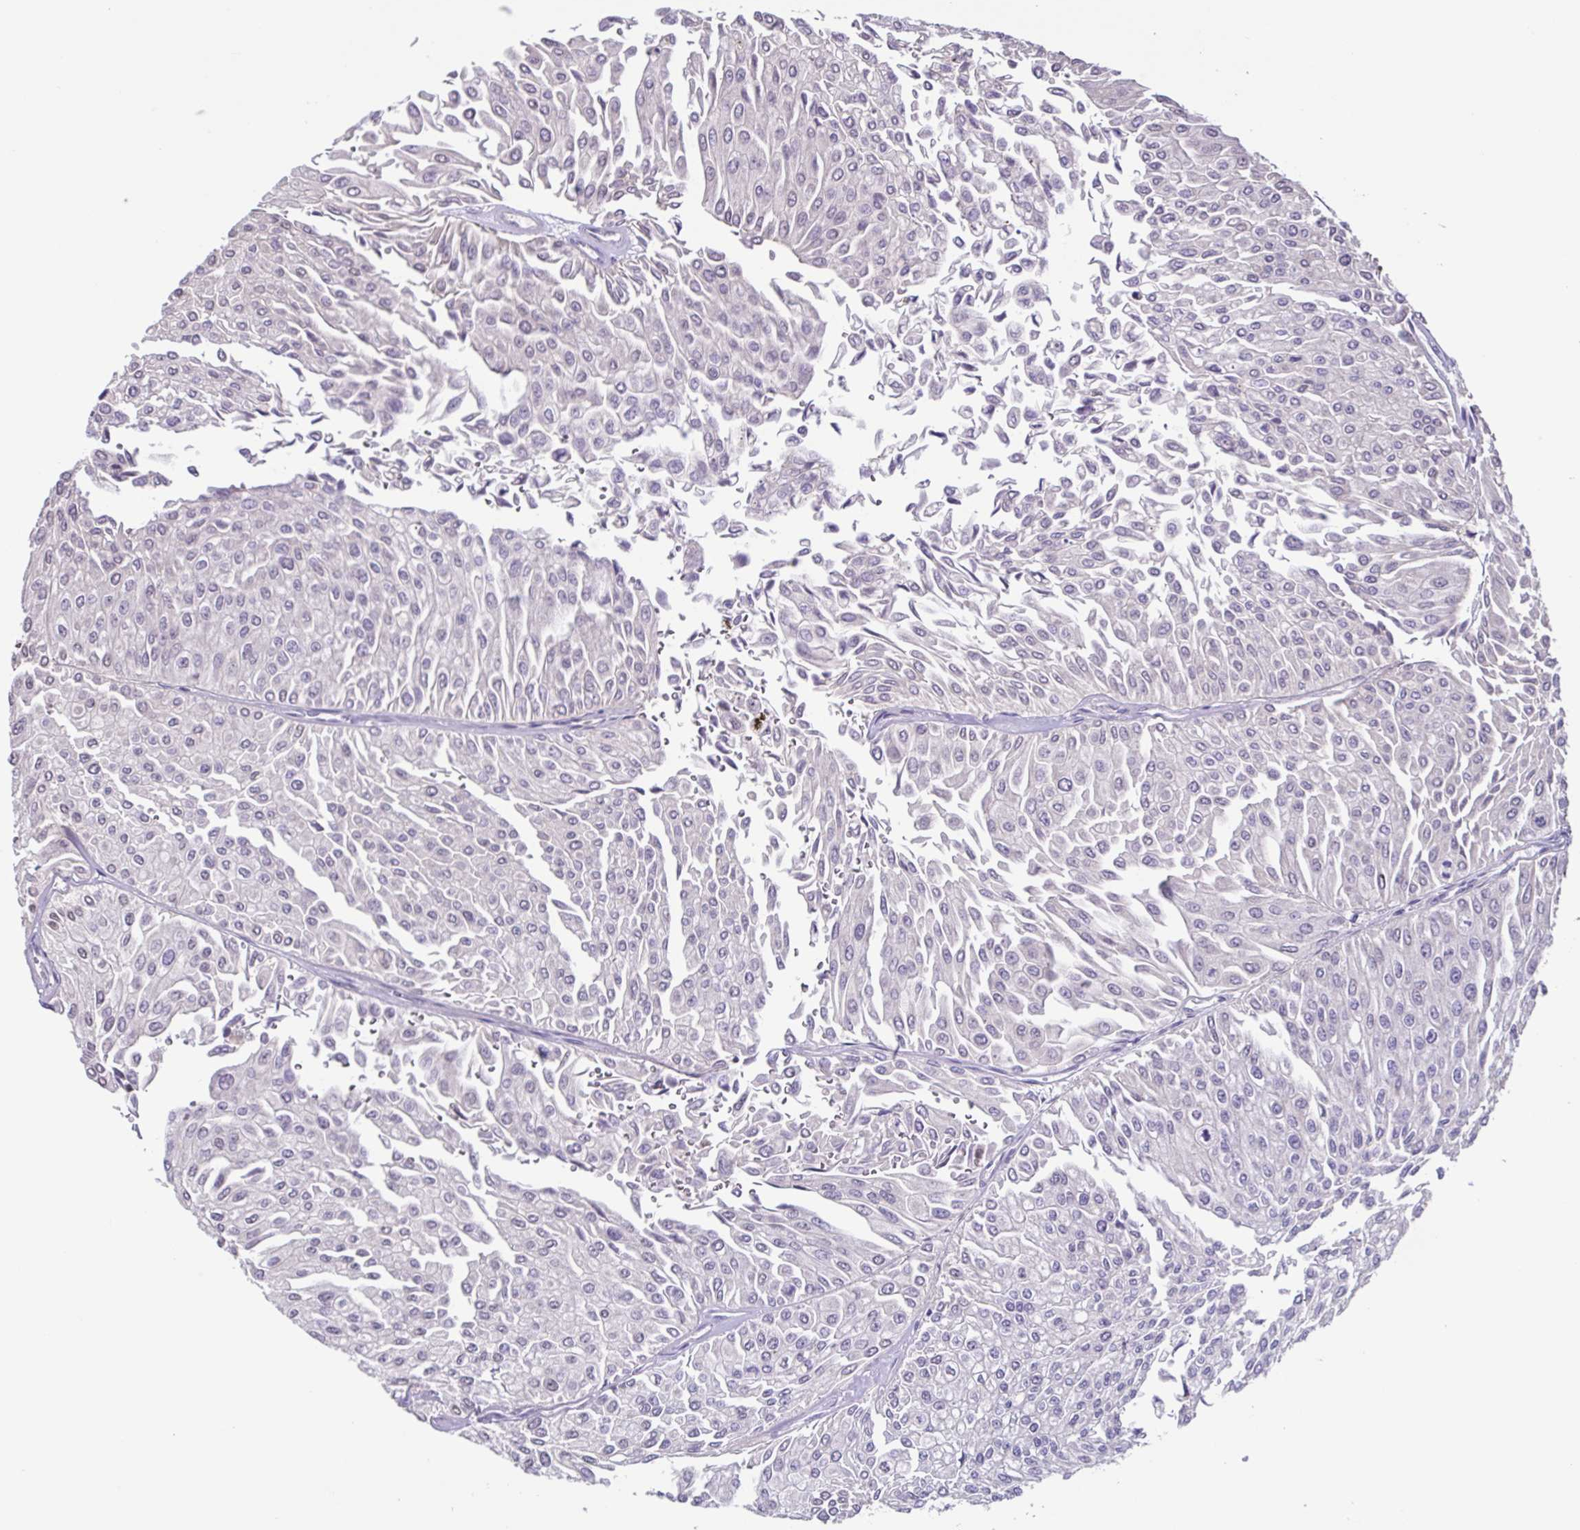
{"staining": {"intensity": "negative", "quantity": "none", "location": "none"}, "tissue": "urothelial cancer", "cell_type": "Tumor cells", "image_type": "cancer", "snomed": [{"axis": "morphology", "description": "Urothelial carcinoma, NOS"}, {"axis": "topography", "description": "Urinary bladder"}], "caption": "High magnification brightfield microscopy of urothelial cancer stained with DAB (3,3'-diaminobenzidine) (brown) and counterstained with hematoxylin (blue): tumor cells show no significant staining.", "gene": "ACTRT3", "patient": {"sex": "male", "age": 67}}